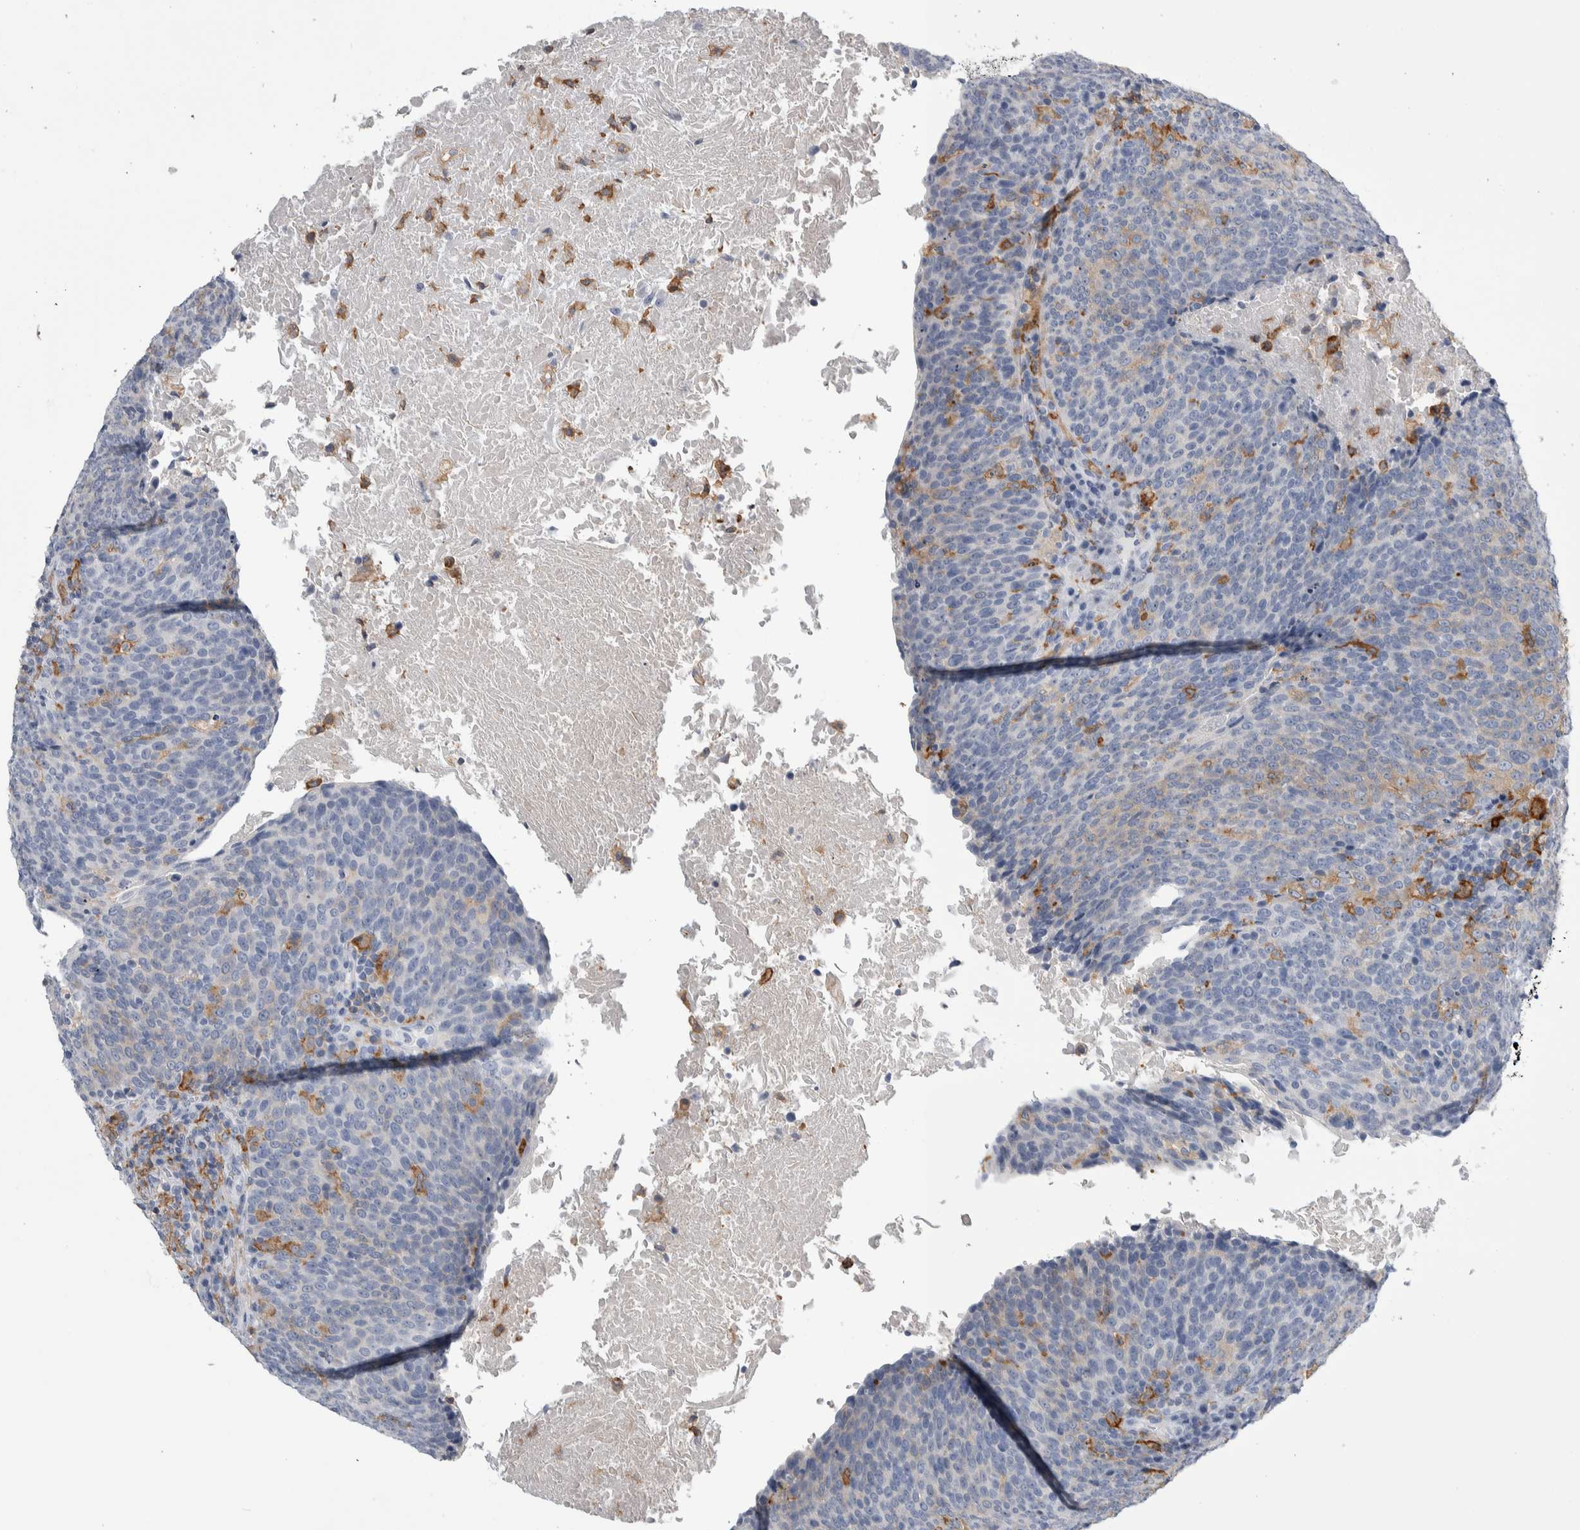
{"staining": {"intensity": "weak", "quantity": "<25%", "location": "cytoplasmic/membranous"}, "tissue": "head and neck cancer", "cell_type": "Tumor cells", "image_type": "cancer", "snomed": [{"axis": "morphology", "description": "Squamous cell carcinoma, NOS"}, {"axis": "morphology", "description": "Squamous cell carcinoma, metastatic, NOS"}, {"axis": "topography", "description": "Lymph node"}, {"axis": "topography", "description": "Head-Neck"}], "caption": "Immunohistochemistry (IHC) photomicrograph of neoplastic tissue: human head and neck cancer stained with DAB demonstrates no significant protein expression in tumor cells.", "gene": "SKAP2", "patient": {"sex": "male", "age": 62}}